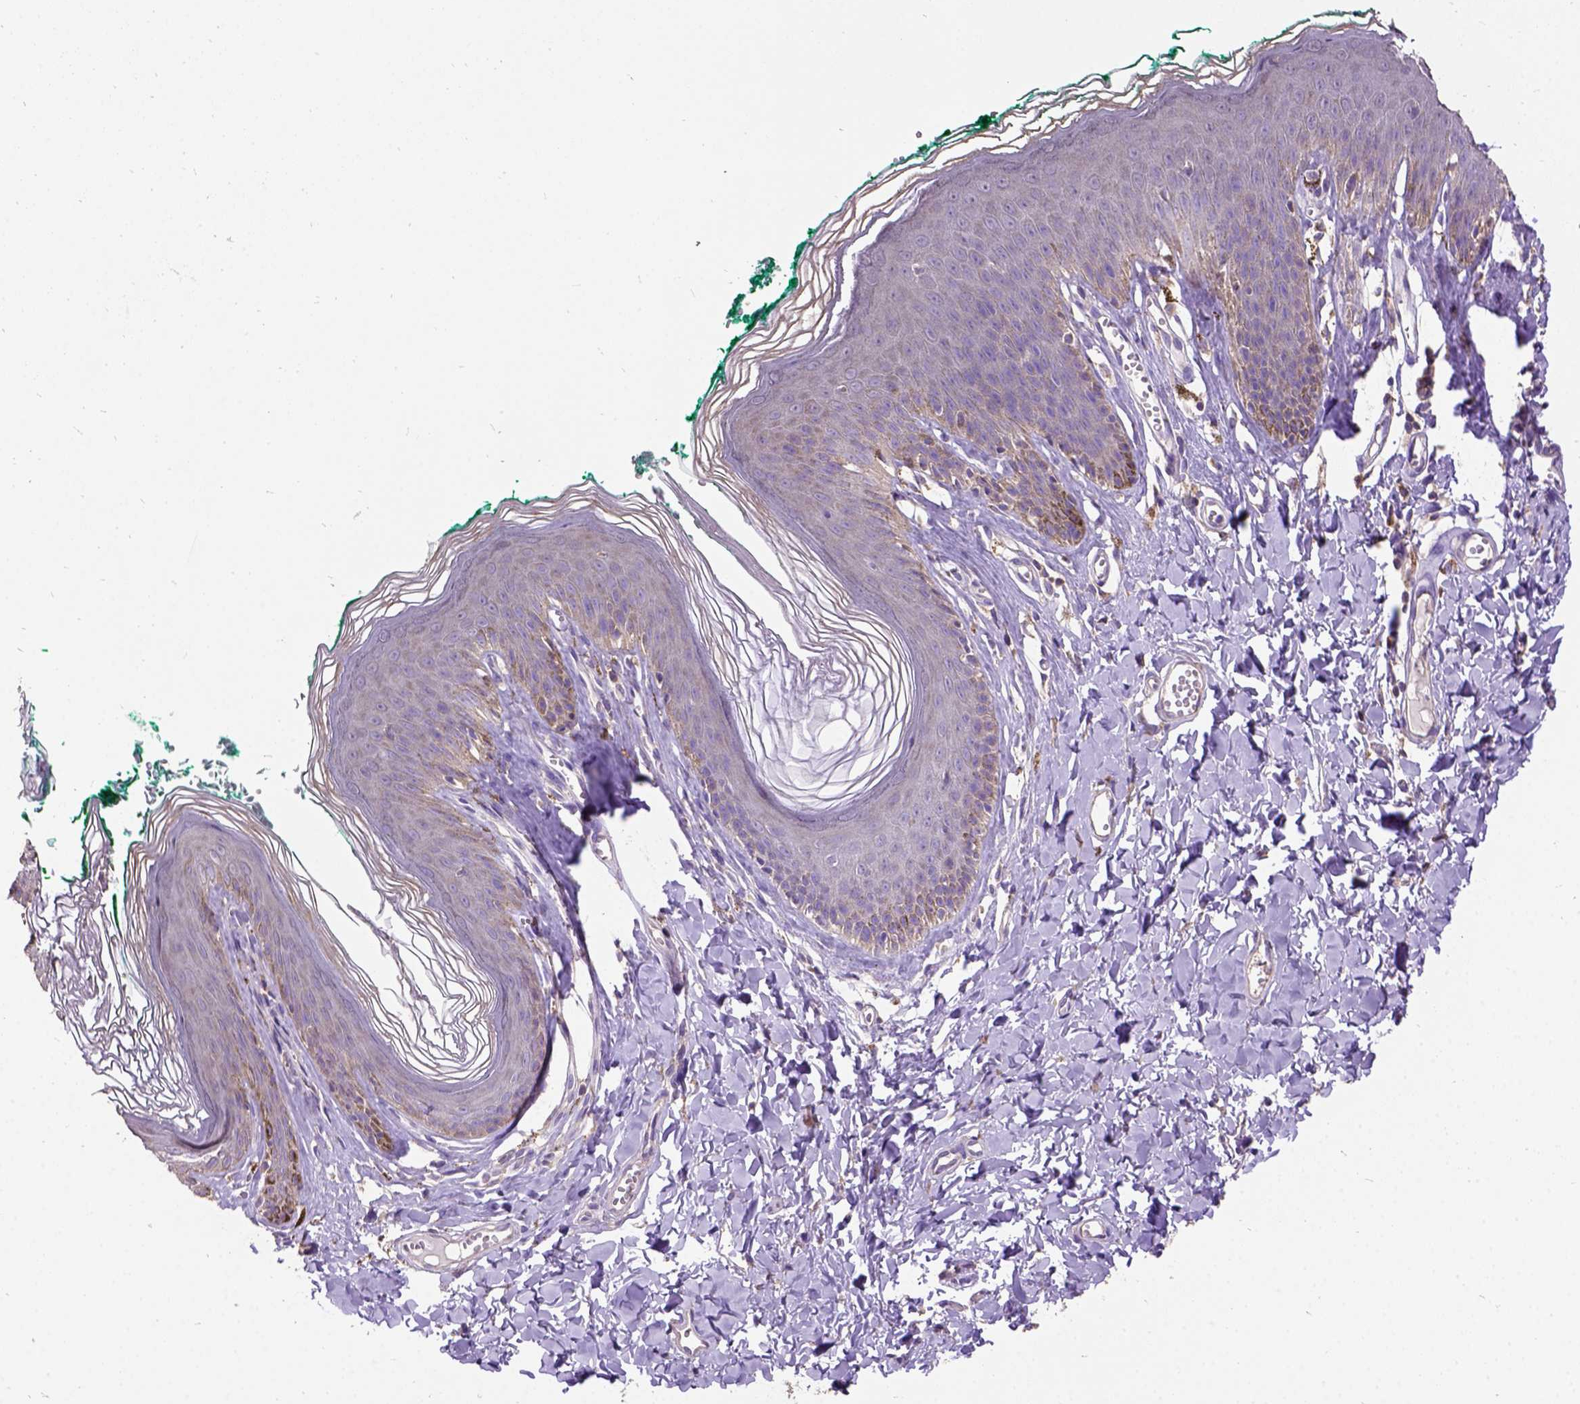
{"staining": {"intensity": "moderate", "quantity": ">75%", "location": "cytoplasmic/membranous"}, "tissue": "skin", "cell_type": "Epidermal cells", "image_type": "normal", "snomed": [{"axis": "morphology", "description": "Normal tissue, NOS"}, {"axis": "topography", "description": "Vulva"}, {"axis": "topography", "description": "Peripheral nerve tissue"}], "caption": "Immunohistochemical staining of normal skin demonstrates >75% levels of moderate cytoplasmic/membranous protein positivity in about >75% of epidermal cells.", "gene": "DQX1", "patient": {"sex": "female", "age": 66}}